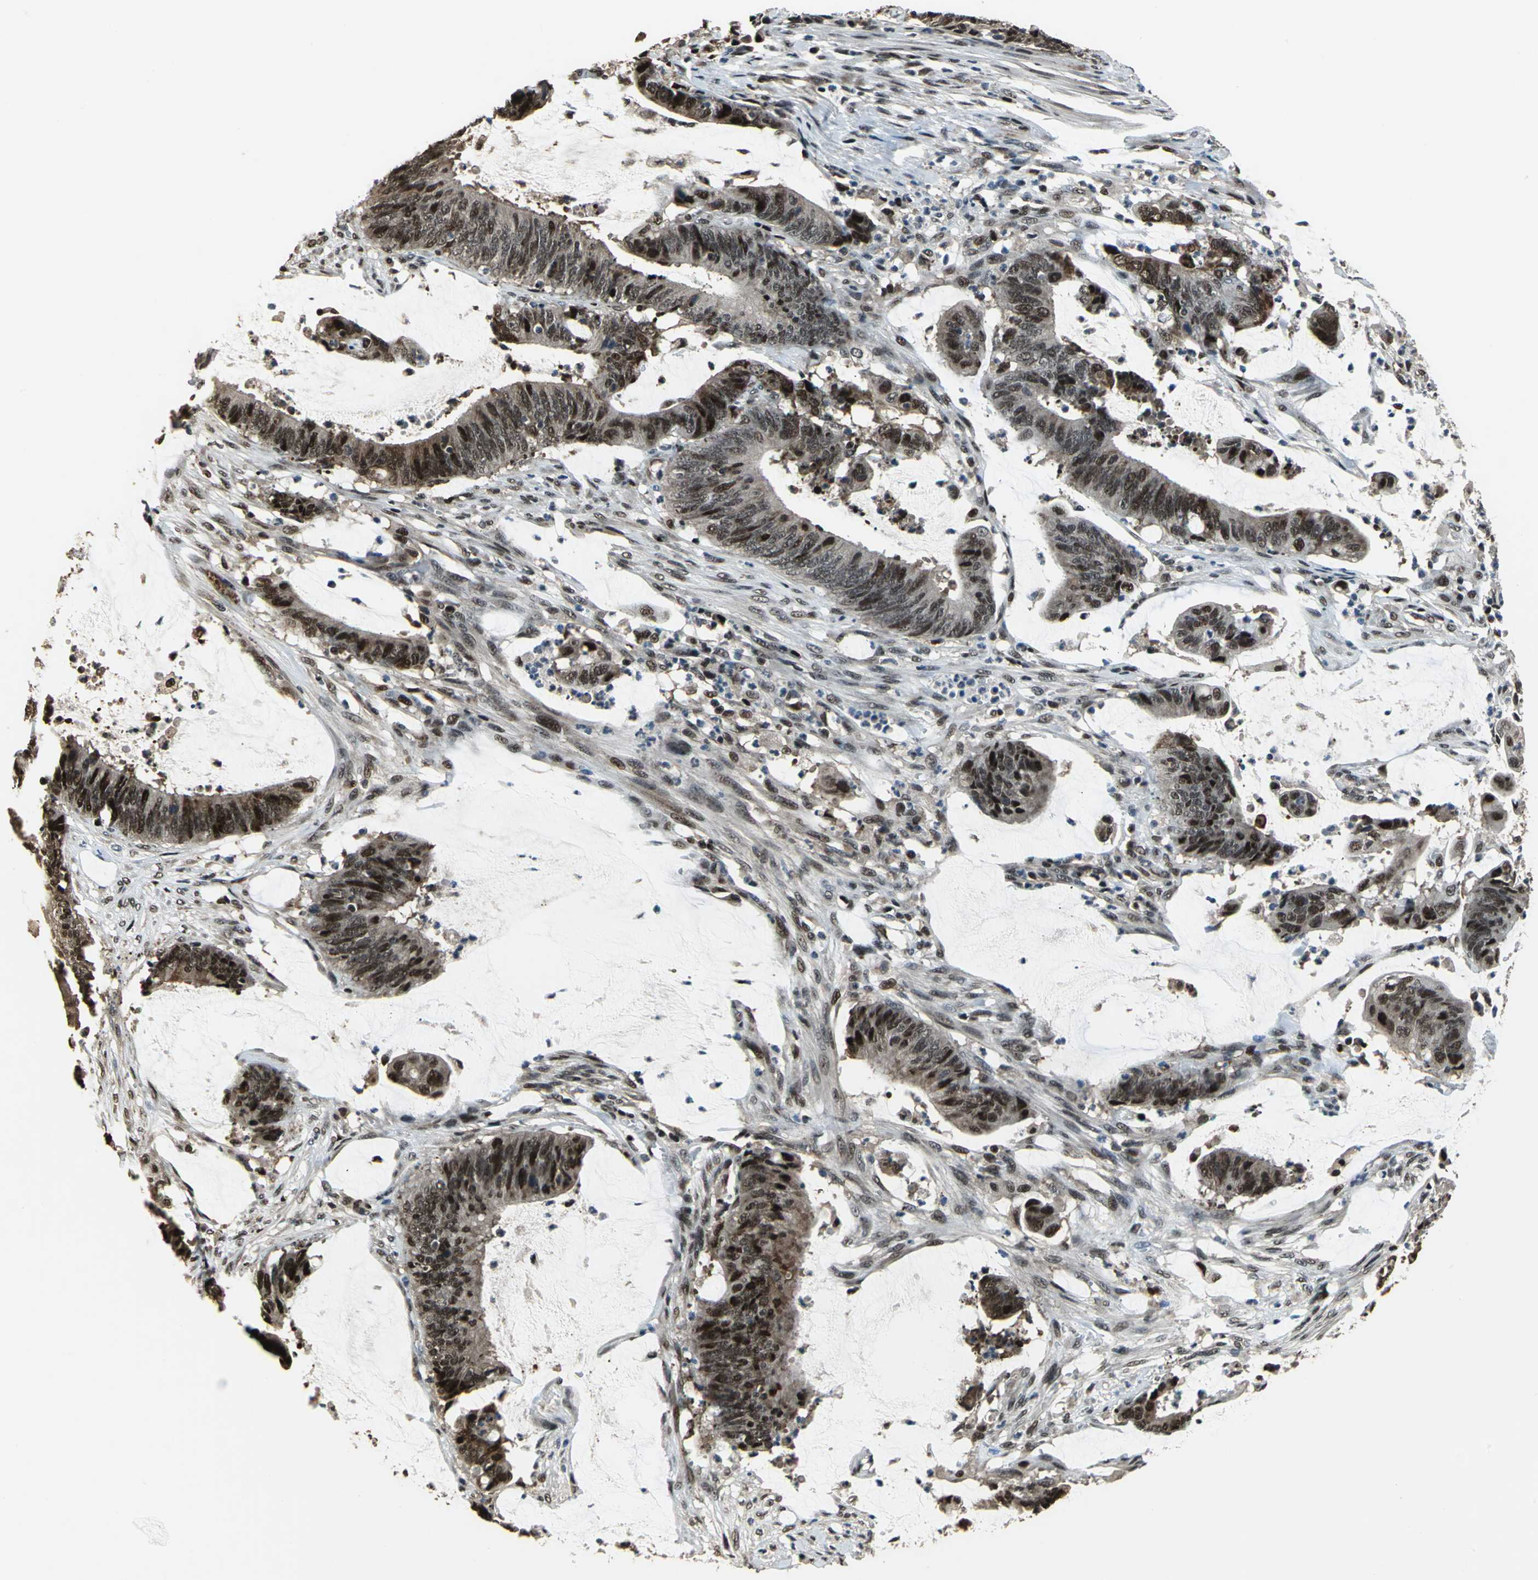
{"staining": {"intensity": "moderate", "quantity": "25%-75%", "location": "nuclear"}, "tissue": "colorectal cancer", "cell_type": "Tumor cells", "image_type": "cancer", "snomed": [{"axis": "morphology", "description": "Adenocarcinoma, NOS"}, {"axis": "topography", "description": "Rectum"}], "caption": "Protein staining of colorectal adenocarcinoma tissue exhibits moderate nuclear expression in approximately 25%-75% of tumor cells.", "gene": "MIS18BP1", "patient": {"sex": "female", "age": 66}}